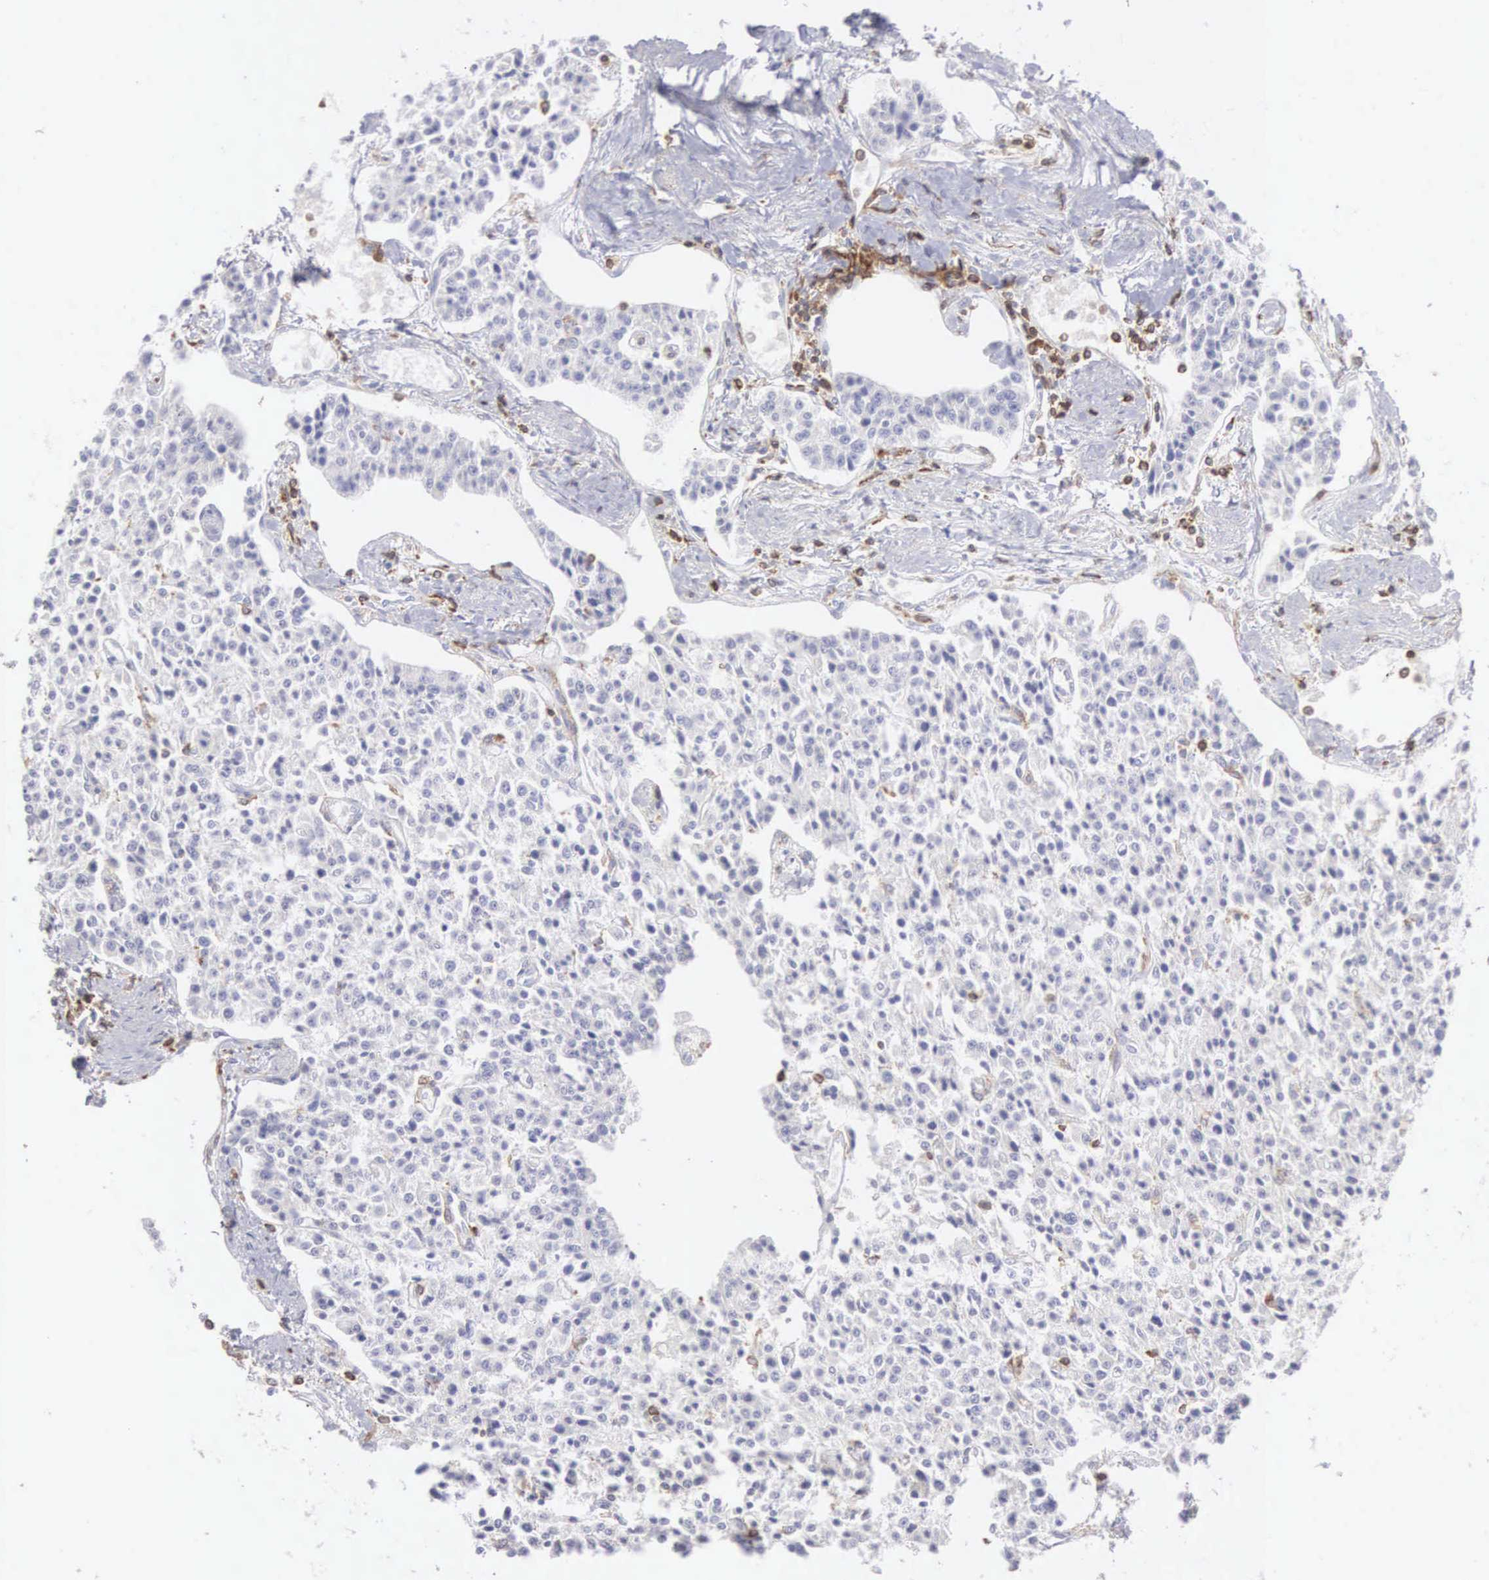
{"staining": {"intensity": "negative", "quantity": "none", "location": "none"}, "tissue": "carcinoid", "cell_type": "Tumor cells", "image_type": "cancer", "snomed": [{"axis": "morphology", "description": "Carcinoid, malignant, NOS"}, {"axis": "topography", "description": "Stomach"}], "caption": "Tumor cells are negative for protein expression in human carcinoid (malignant).", "gene": "SH3BP1", "patient": {"sex": "female", "age": 76}}